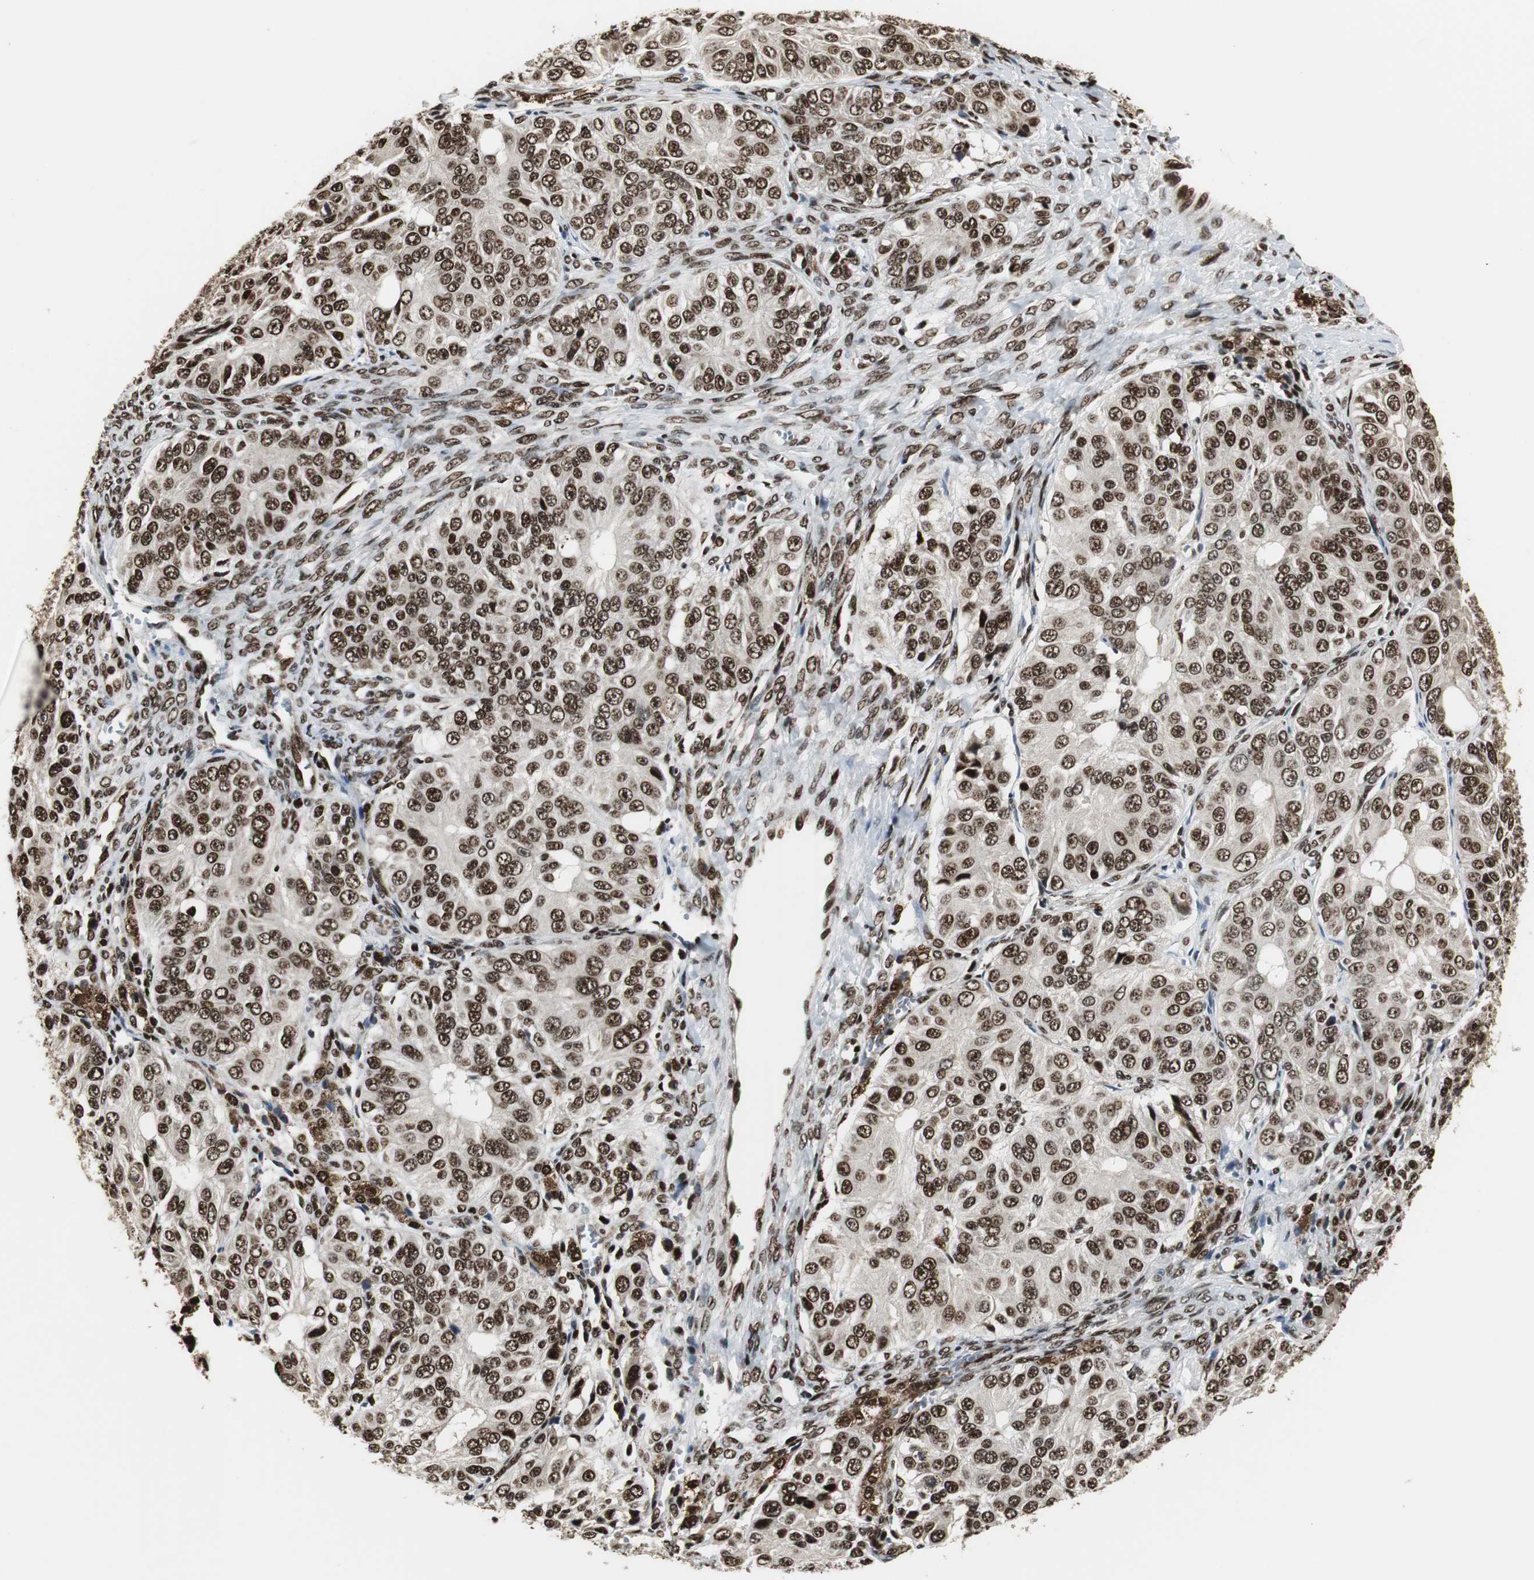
{"staining": {"intensity": "strong", "quantity": ">75%", "location": "nuclear"}, "tissue": "ovarian cancer", "cell_type": "Tumor cells", "image_type": "cancer", "snomed": [{"axis": "morphology", "description": "Carcinoma, endometroid"}, {"axis": "topography", "description": "Ovary"}], "caption": "Human ovarian endometroid carcinoma stained for a protein (brown) reveals strong nuclear positive staining in approximately >75% of tumor cells.", "gene": "PARN", "patient": {"sex": "female", "age": 51}}